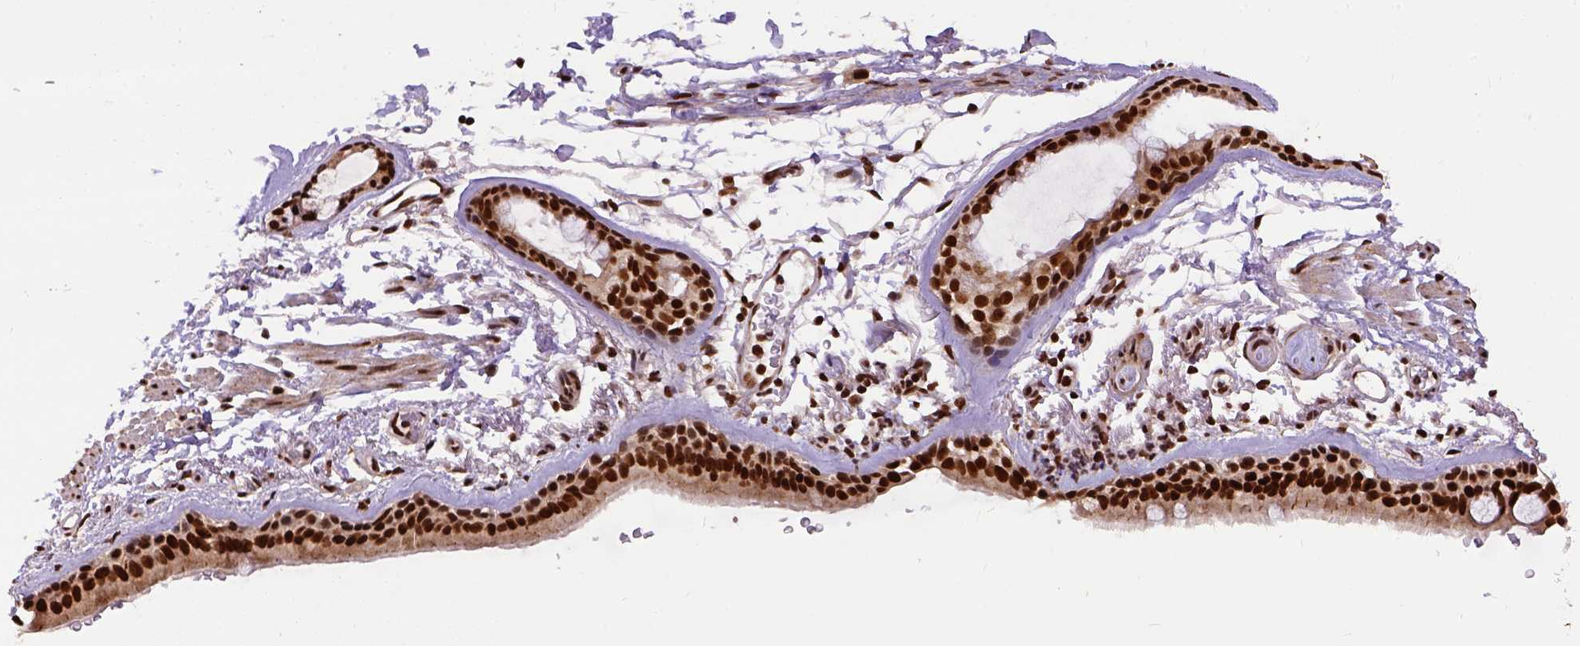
{"staining": {"intensity": "strong", "quantity": ">75%", "location": "nuclear"}, "tissue": "bronchus", "cell_type": "Respiratory epithelial cells", "image_type": "normal", "snomed": [{"axis": "morphology", "description": "Normal tissue, NOS"}, {"axis": "topography", "description": "Lymph node"}, {"axis": "topography", "description": "Bronchus"}], "caption": "Immunohistochemistry (IHC) photomicrograph of benign human bronchus stained for a protein (brown), which displays high levels of strong nuclear positivity in approximately >75% of respiratory epithelial cells.", "gene": "NACC1", "patient": {"sex": "female", "age": 70}}